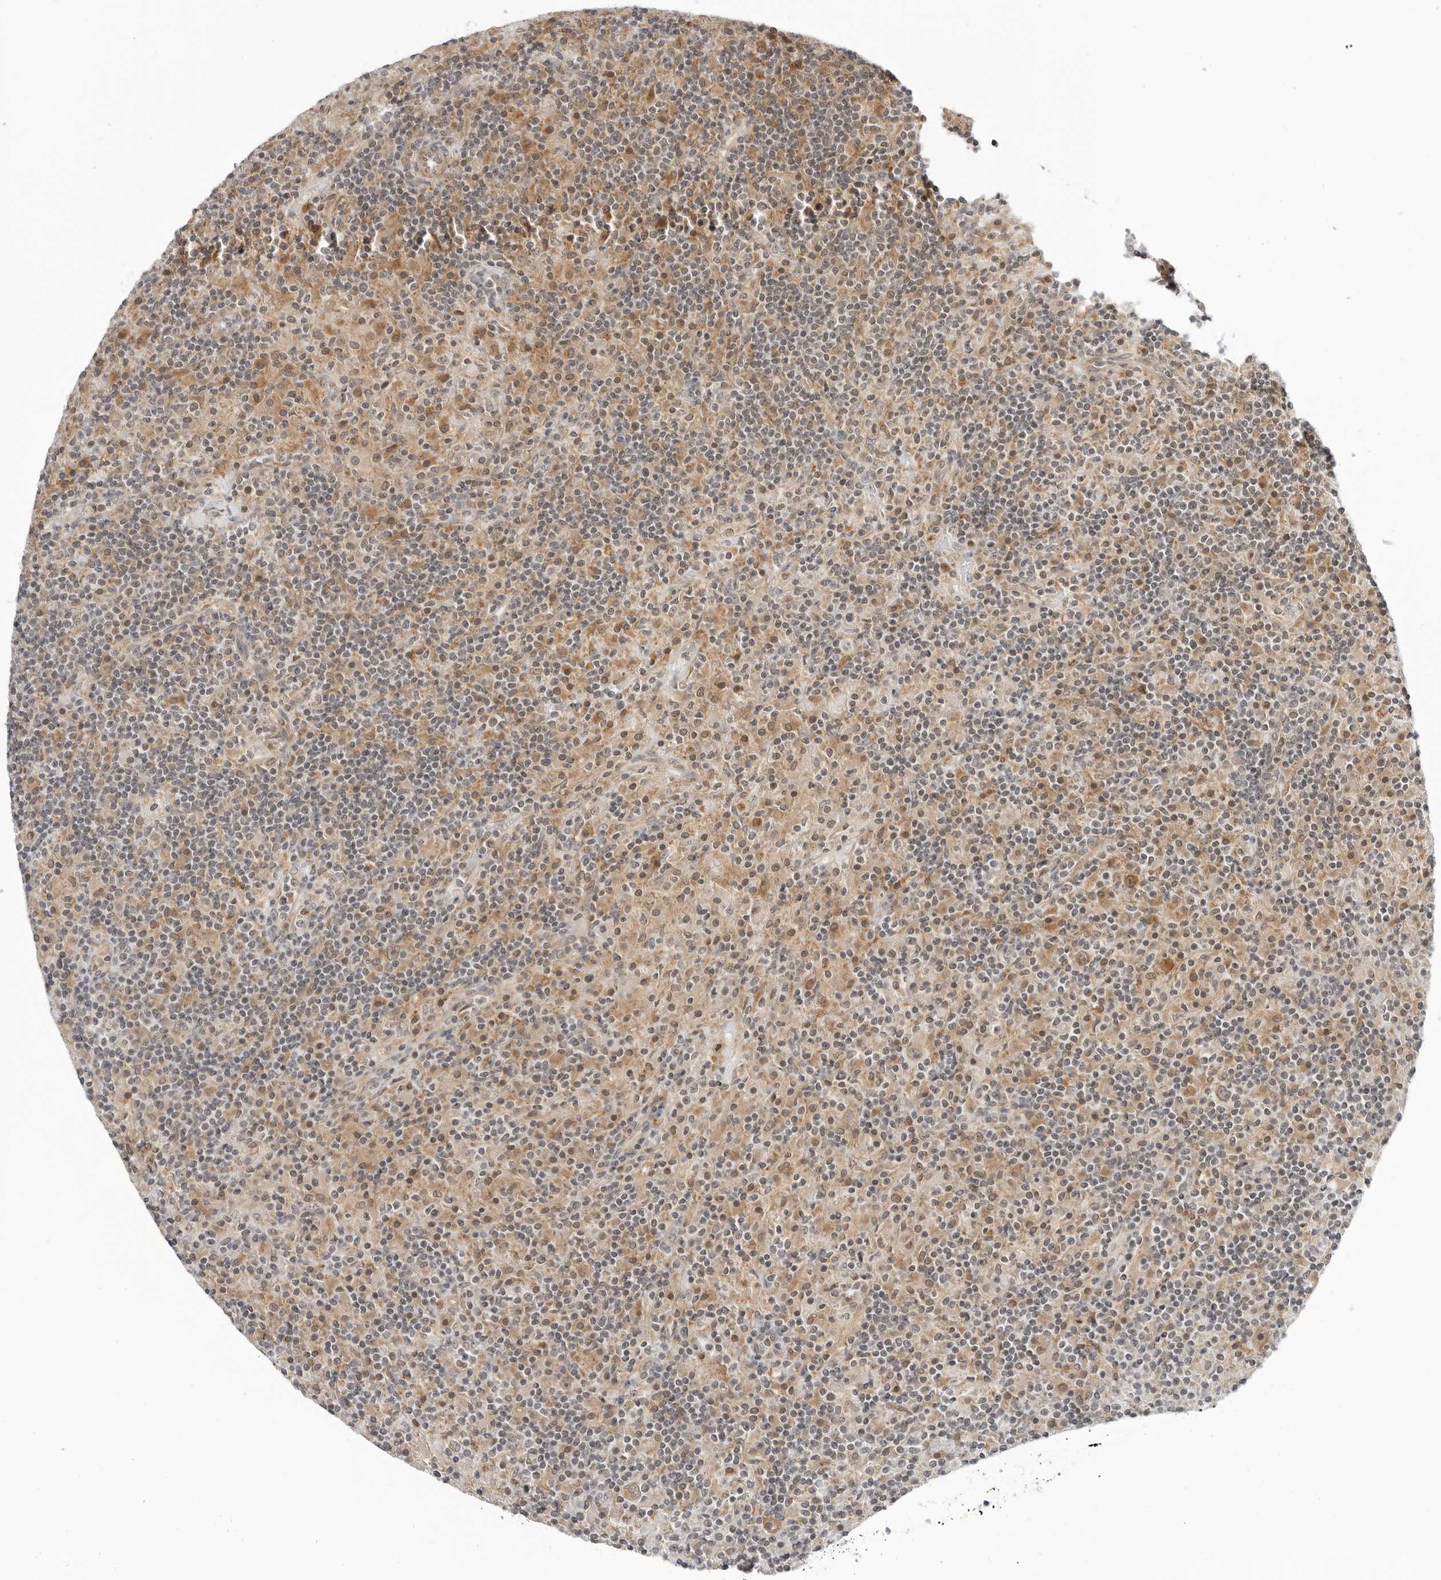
{"staining": {"intensity": "moderate", "quantity": "25%-75%", "location": "cytoplasmic/membranous"}, "tissue": "lymphoma", "cell_type": "Tumor cells", "image_type": "cancer", "snomed": [{"axis": "morphology", "description": "Hodgkin's disease, NOS"}, {"axis": "topography", "description": "Lymph node"}], "caption": "A brown stain labels moderate cytoplasmic/membranous expression of a protein in lymphoma tumor cells.", "gene": "SUGCT", "patient": {"sex": "male", "age": 70}}